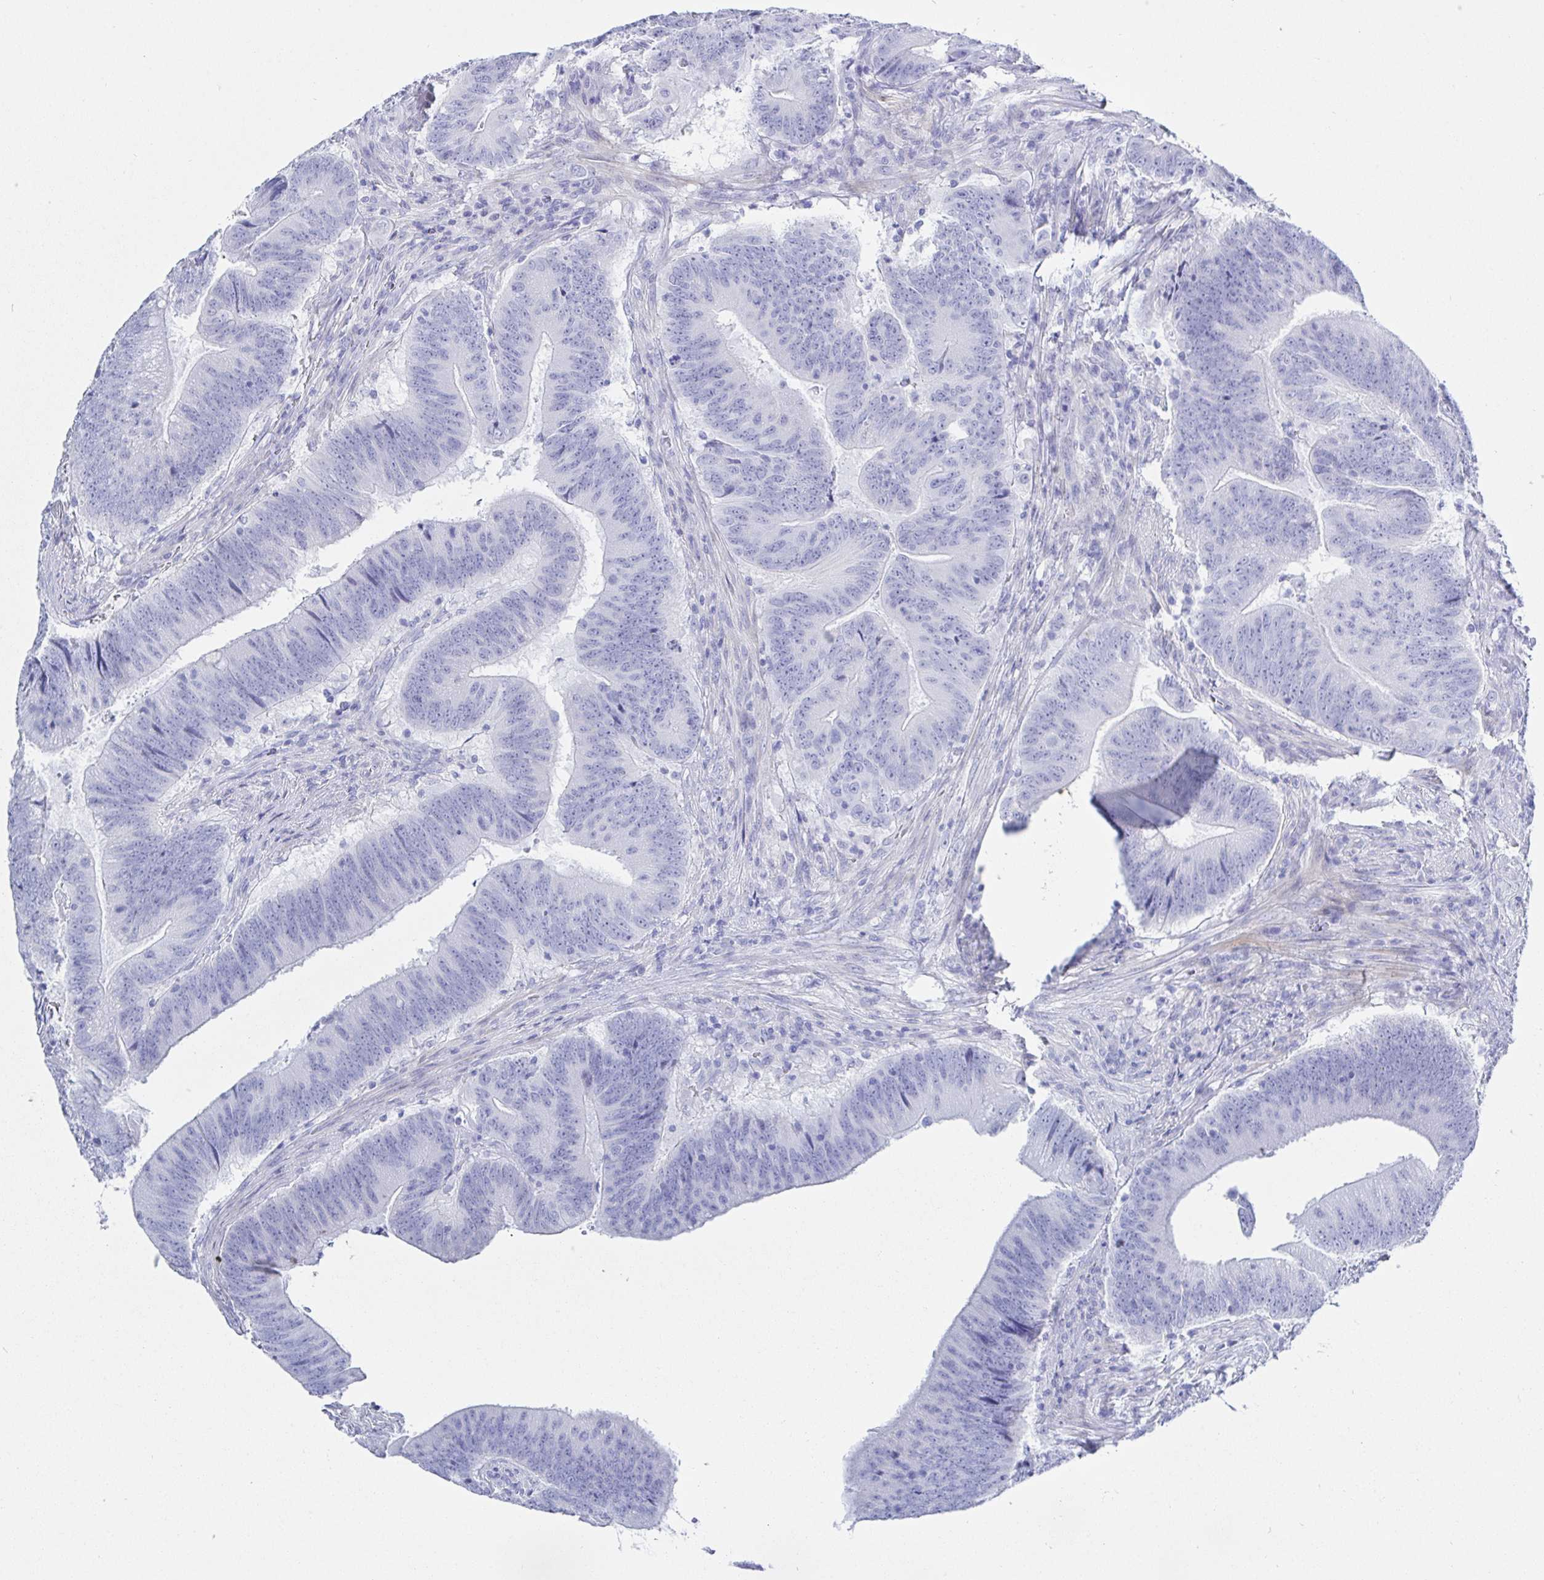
{"staining": {"intensity": "negative", "quantity": "none", "location": "none"}, "tissue": "colorectal cancer", "cell_type": "Tumor cells", "image_type": "cancer", "snomed": [{"axis": "morphology", "description": "Adenocarcinoma, NOS"}, {"axis": "topography", "description": "Colon"}], "caption": "A histopathology image of human adenocarcinoma (colorectal) is negative for staining in tumor cells.", "gene": "KCNH6", "patient": {"sex": "female", "age": 87}}